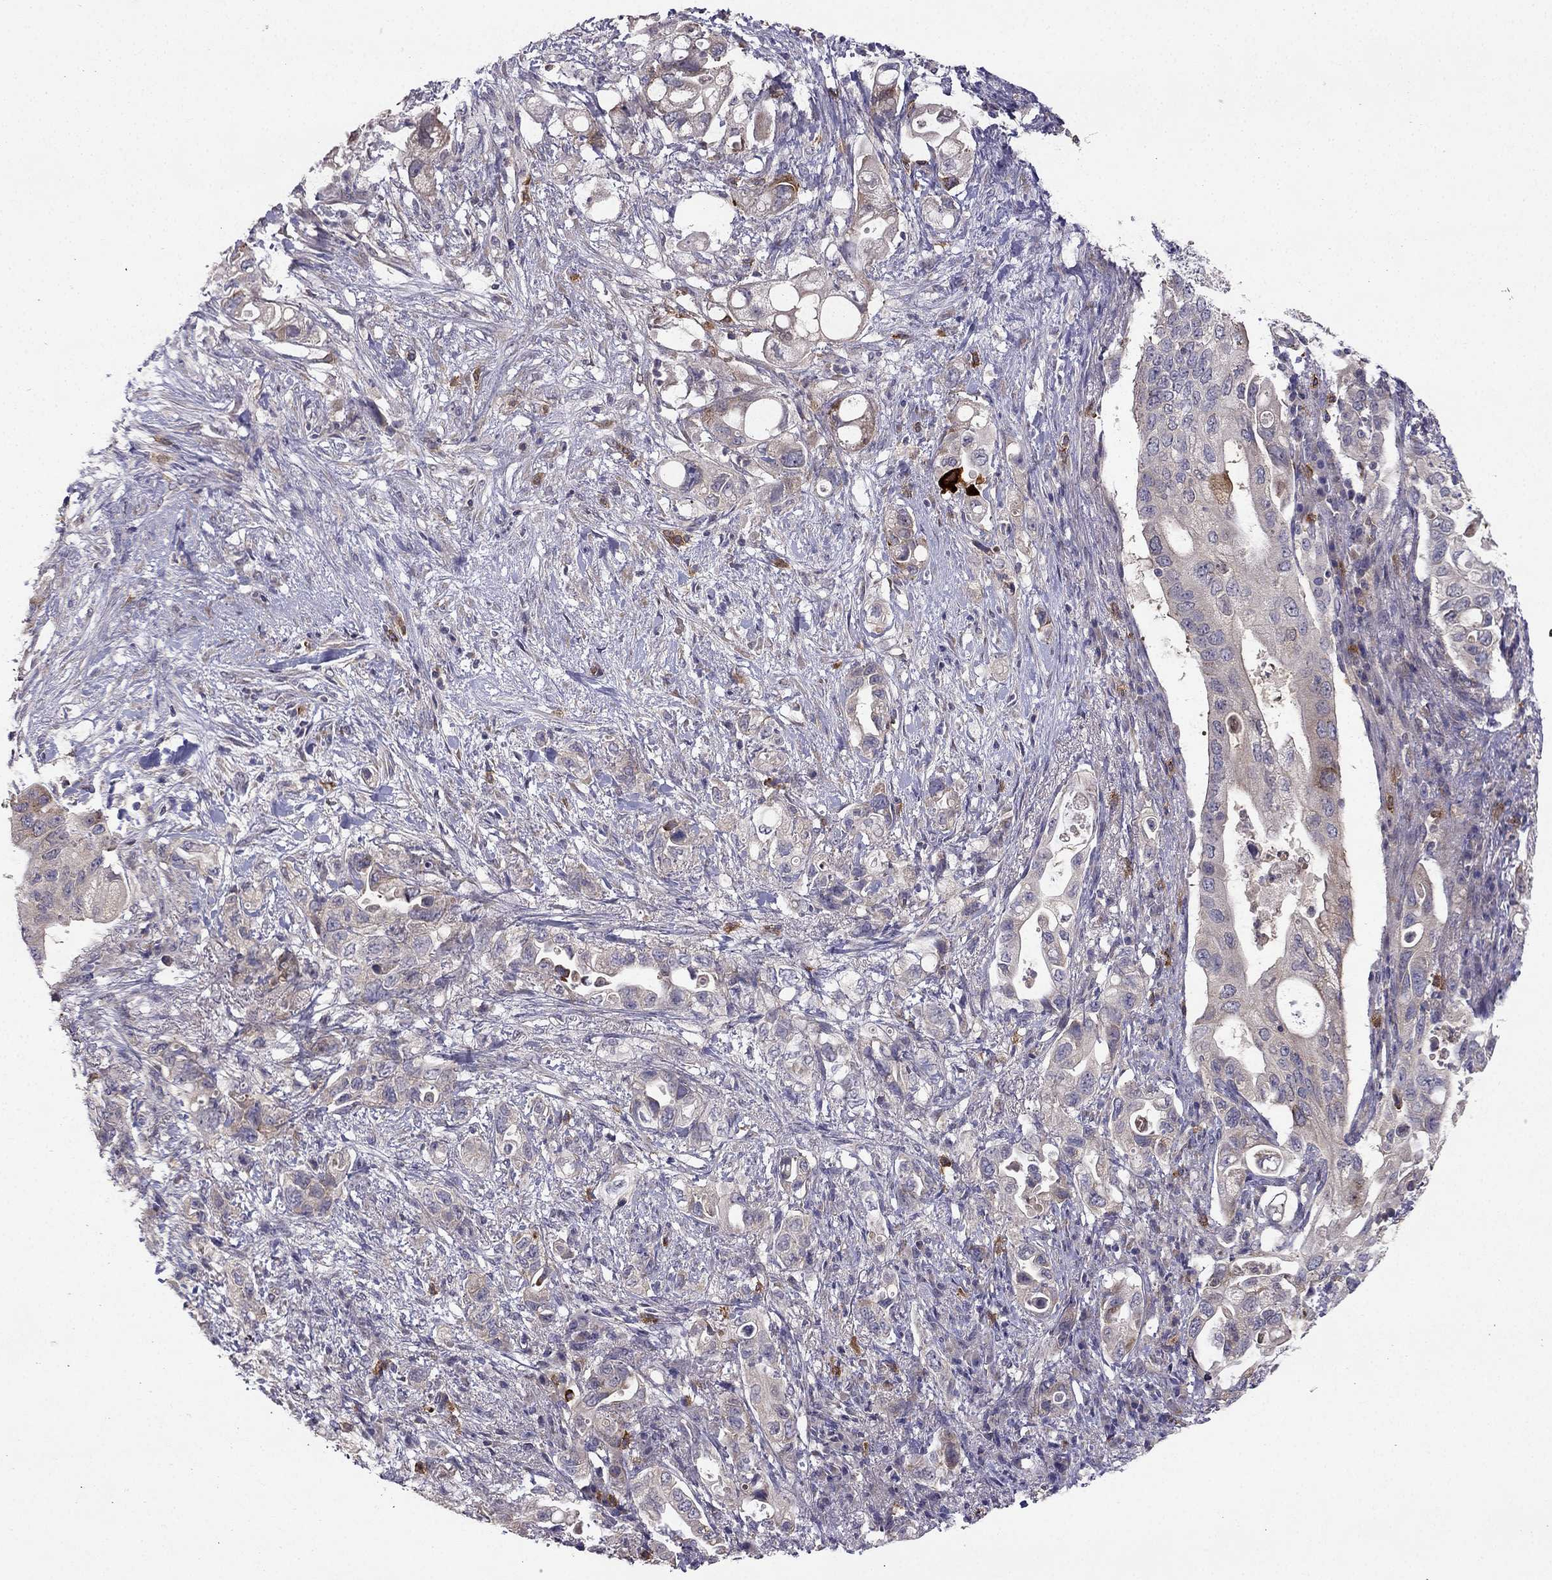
{"staining": {"intensity": "weak", "quantity": "25%-75%", "location": "cytoplasmic/membranous"}, "tissue": "pancreatic cancer", "cell_type": "Tumor cells", "image_type": "cancer", "snomed": [{"axis": "morphology", "description": "Adenocarcinoma, NOS"}, {"axis": "topography", "description": "Pancreas"}], "caption": "Protein positivity by IHC exhibits weak cytoplasmic/membranous expression in about 25%-75% of tumor cells in pancreatic cancer.", "gene": "STXBP5", "patient": {"sex": "female", "age": 72}}